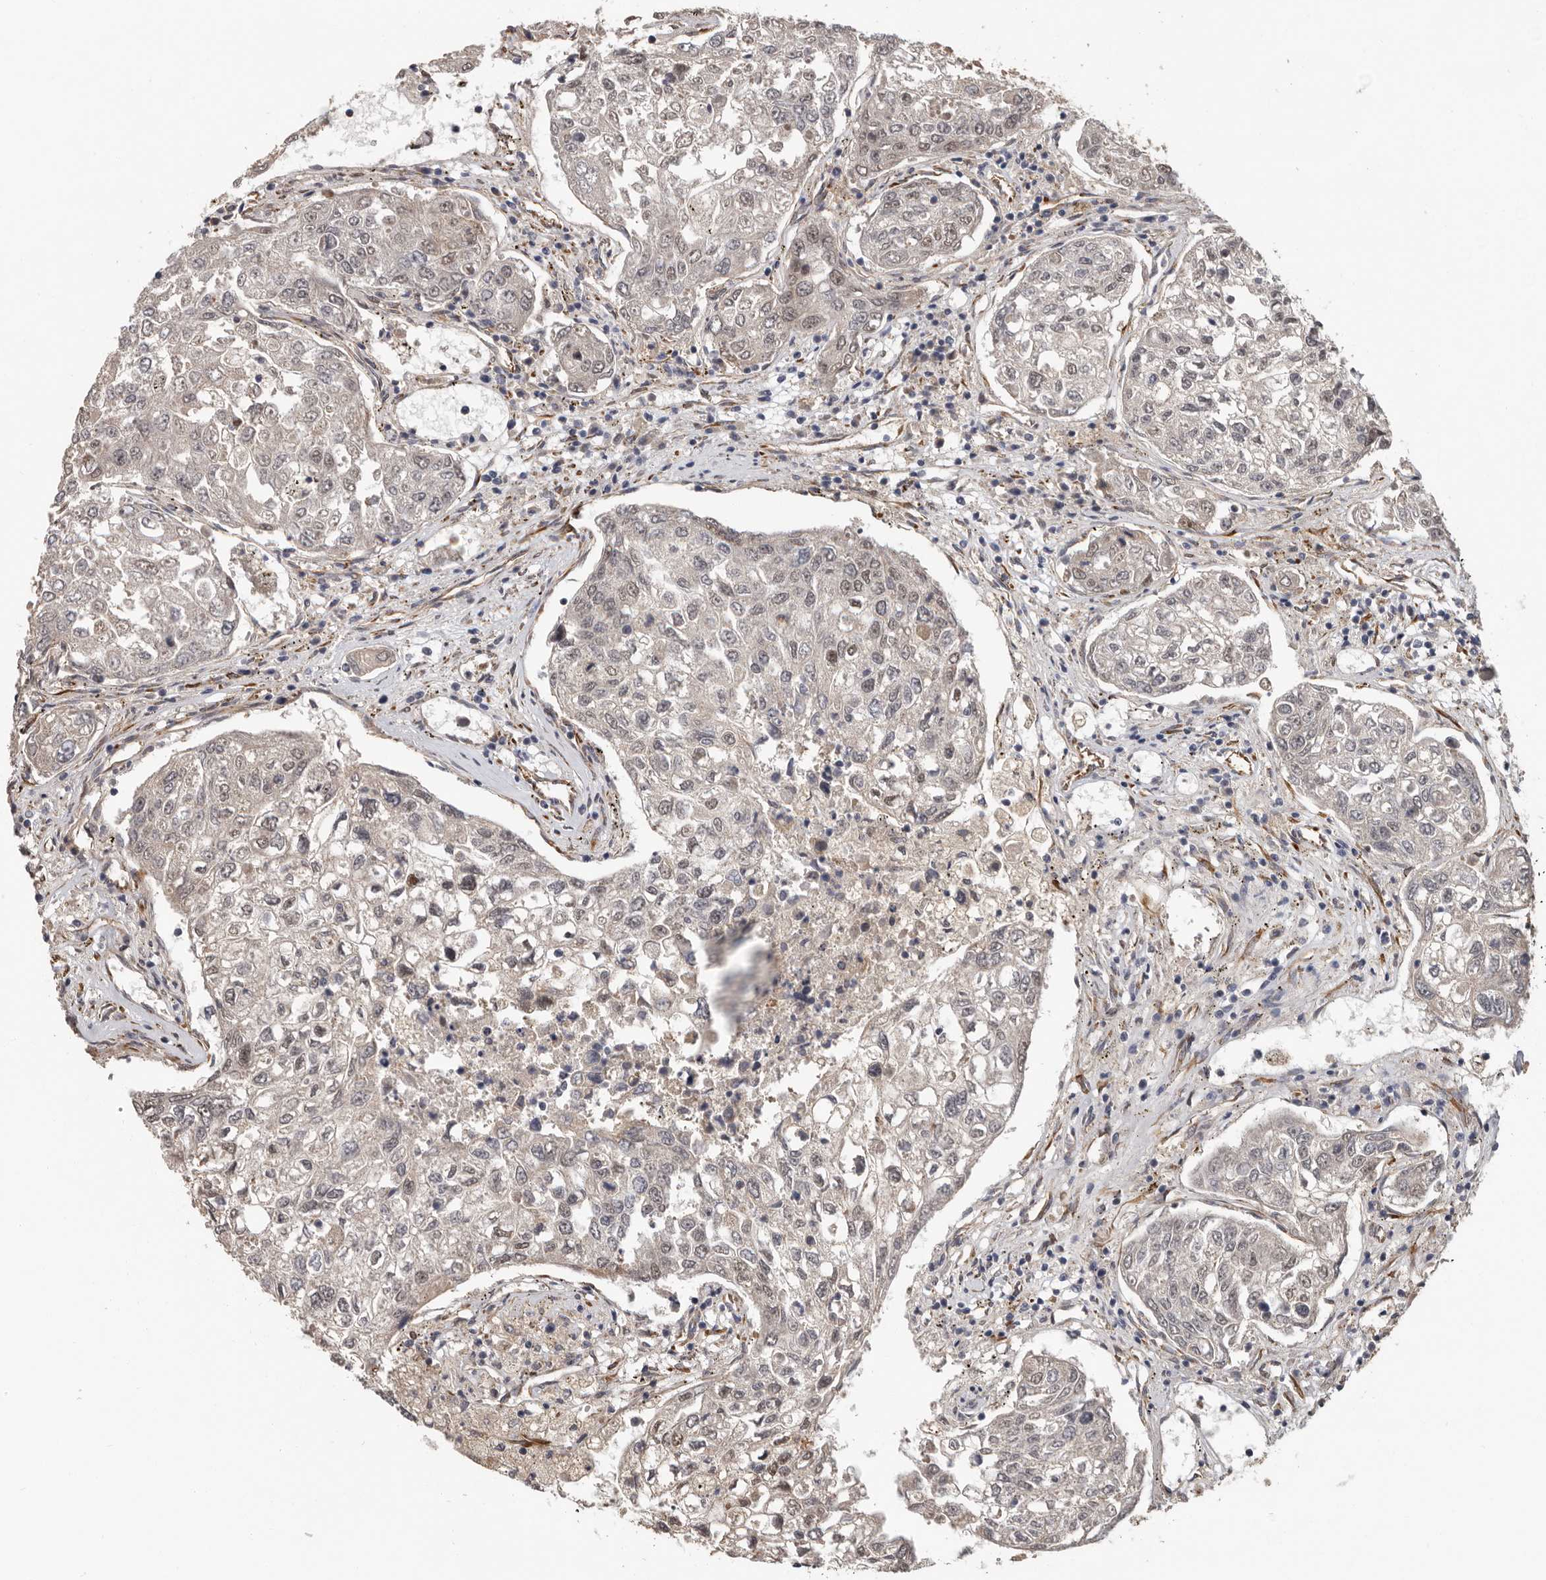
{"staining": {"intensity": "weak", "quantity": "<25%", "location": "nuclear"}, "tissue": "urothelial cancer", "cell_type": "Tumor cells", "image_type": "cancer", "snomed": [{"axis": "morphology", "description": "Urothelial carcinoma, High grade"}, {"axis": "topography", "description": "Lymph node"}, {"axis": "topography", "description": "Urinary bladder"}], "caption": "This is an IHC micrograph of human urothelial cancer. There is no positivity in tumor cells.", "gene": "MTF1", "patient": {"sex": "male", "age": 51}}